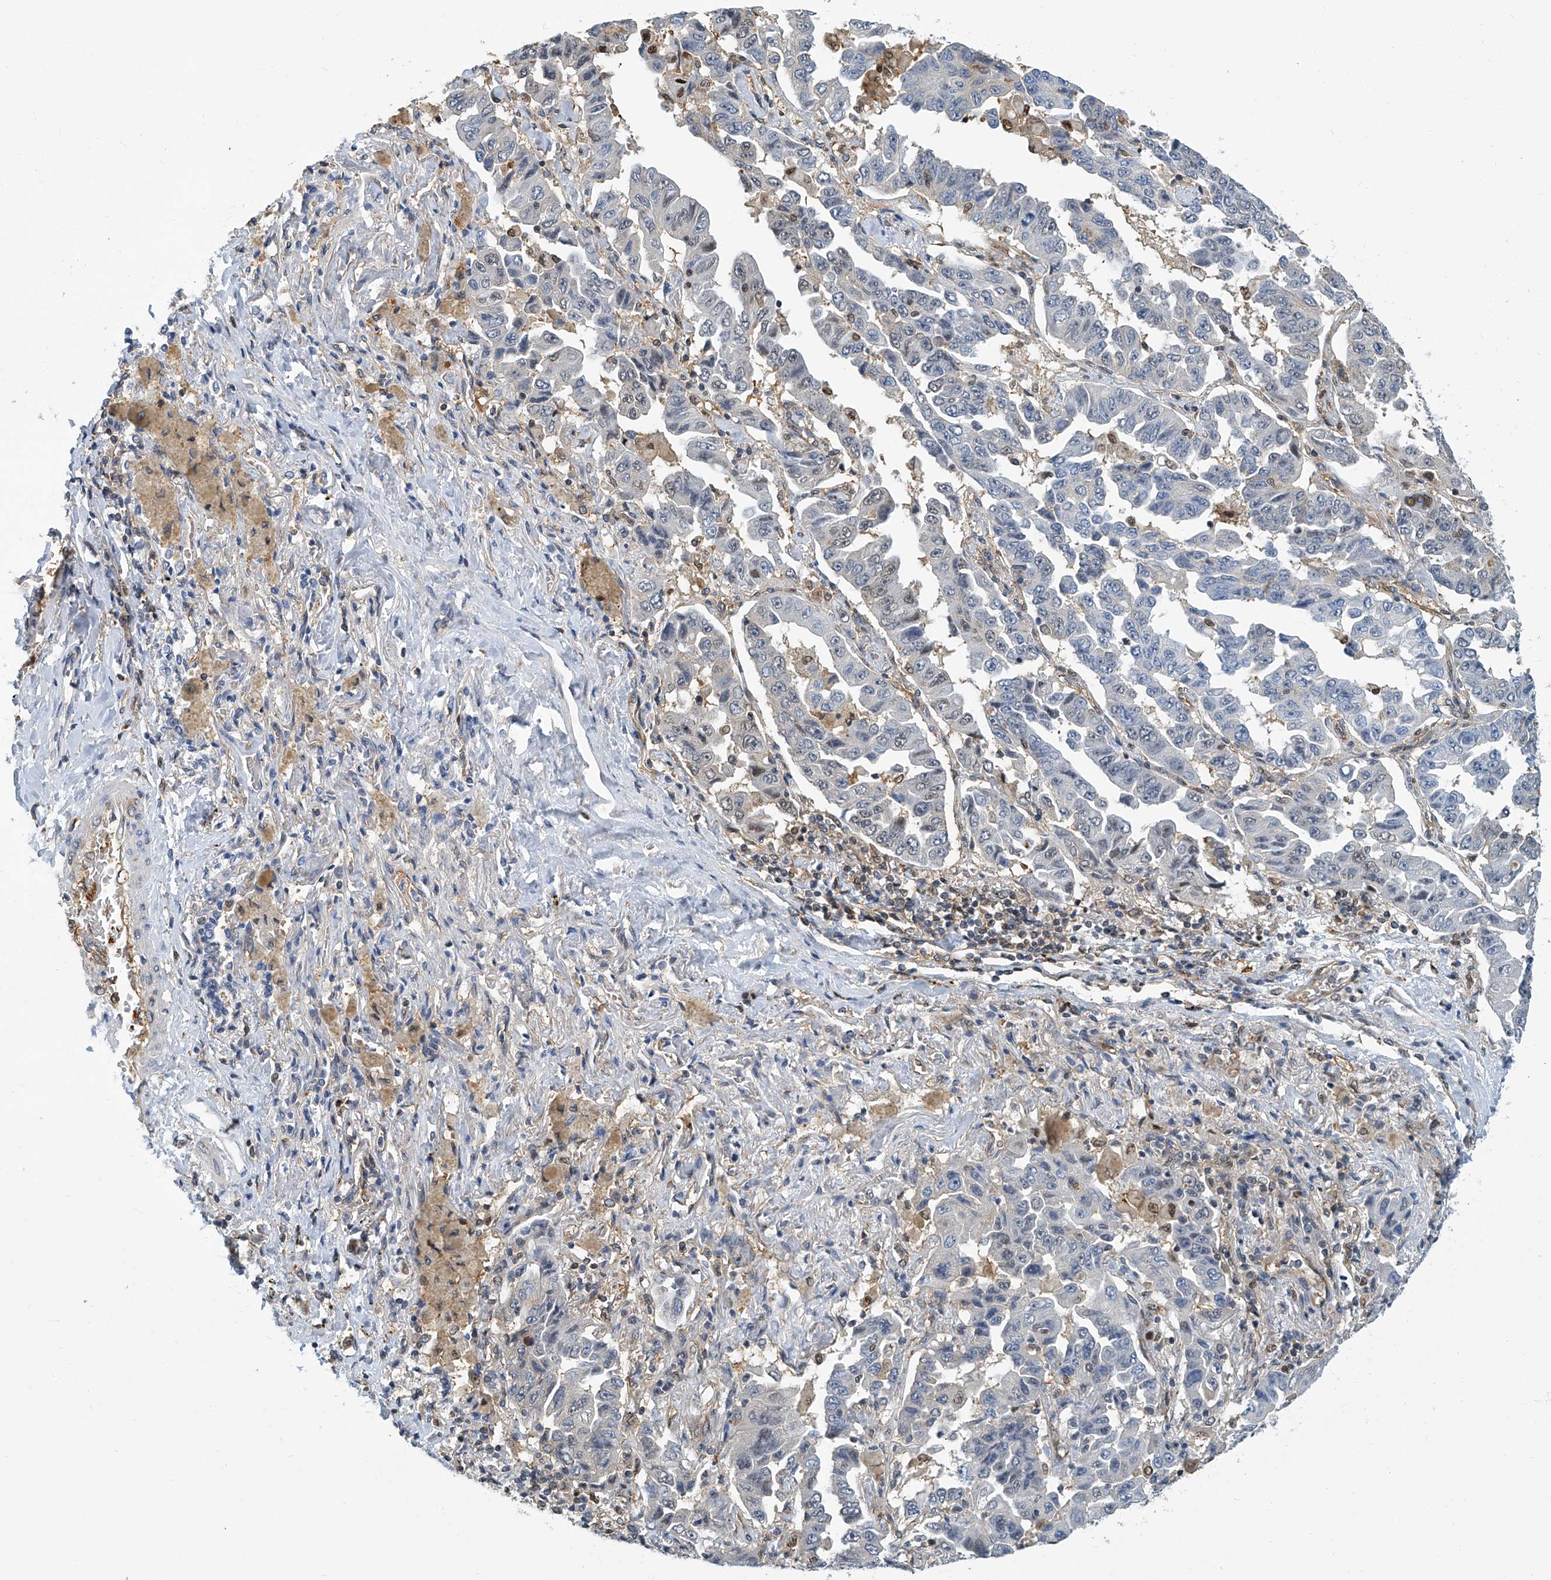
{"staining": {"intensity": "weak", "quantity": "<25%", "location": "nuclear"}, "tissue": "lung cancer", "cell_type": "Tumor cells", "image_type": "cancer", "snomed": [{"axis": "morphology", "description": "Adenocarcinoma, NOS"}, {"axis": "topography", "description": "Lung"}], "caption": "This is a image of immunohistochemistry staining of lung adenocarcinoma, which shows no expression in tumor cells.", "gene": "PSMB10", "patient": {"sex": "female", "age": 51}}